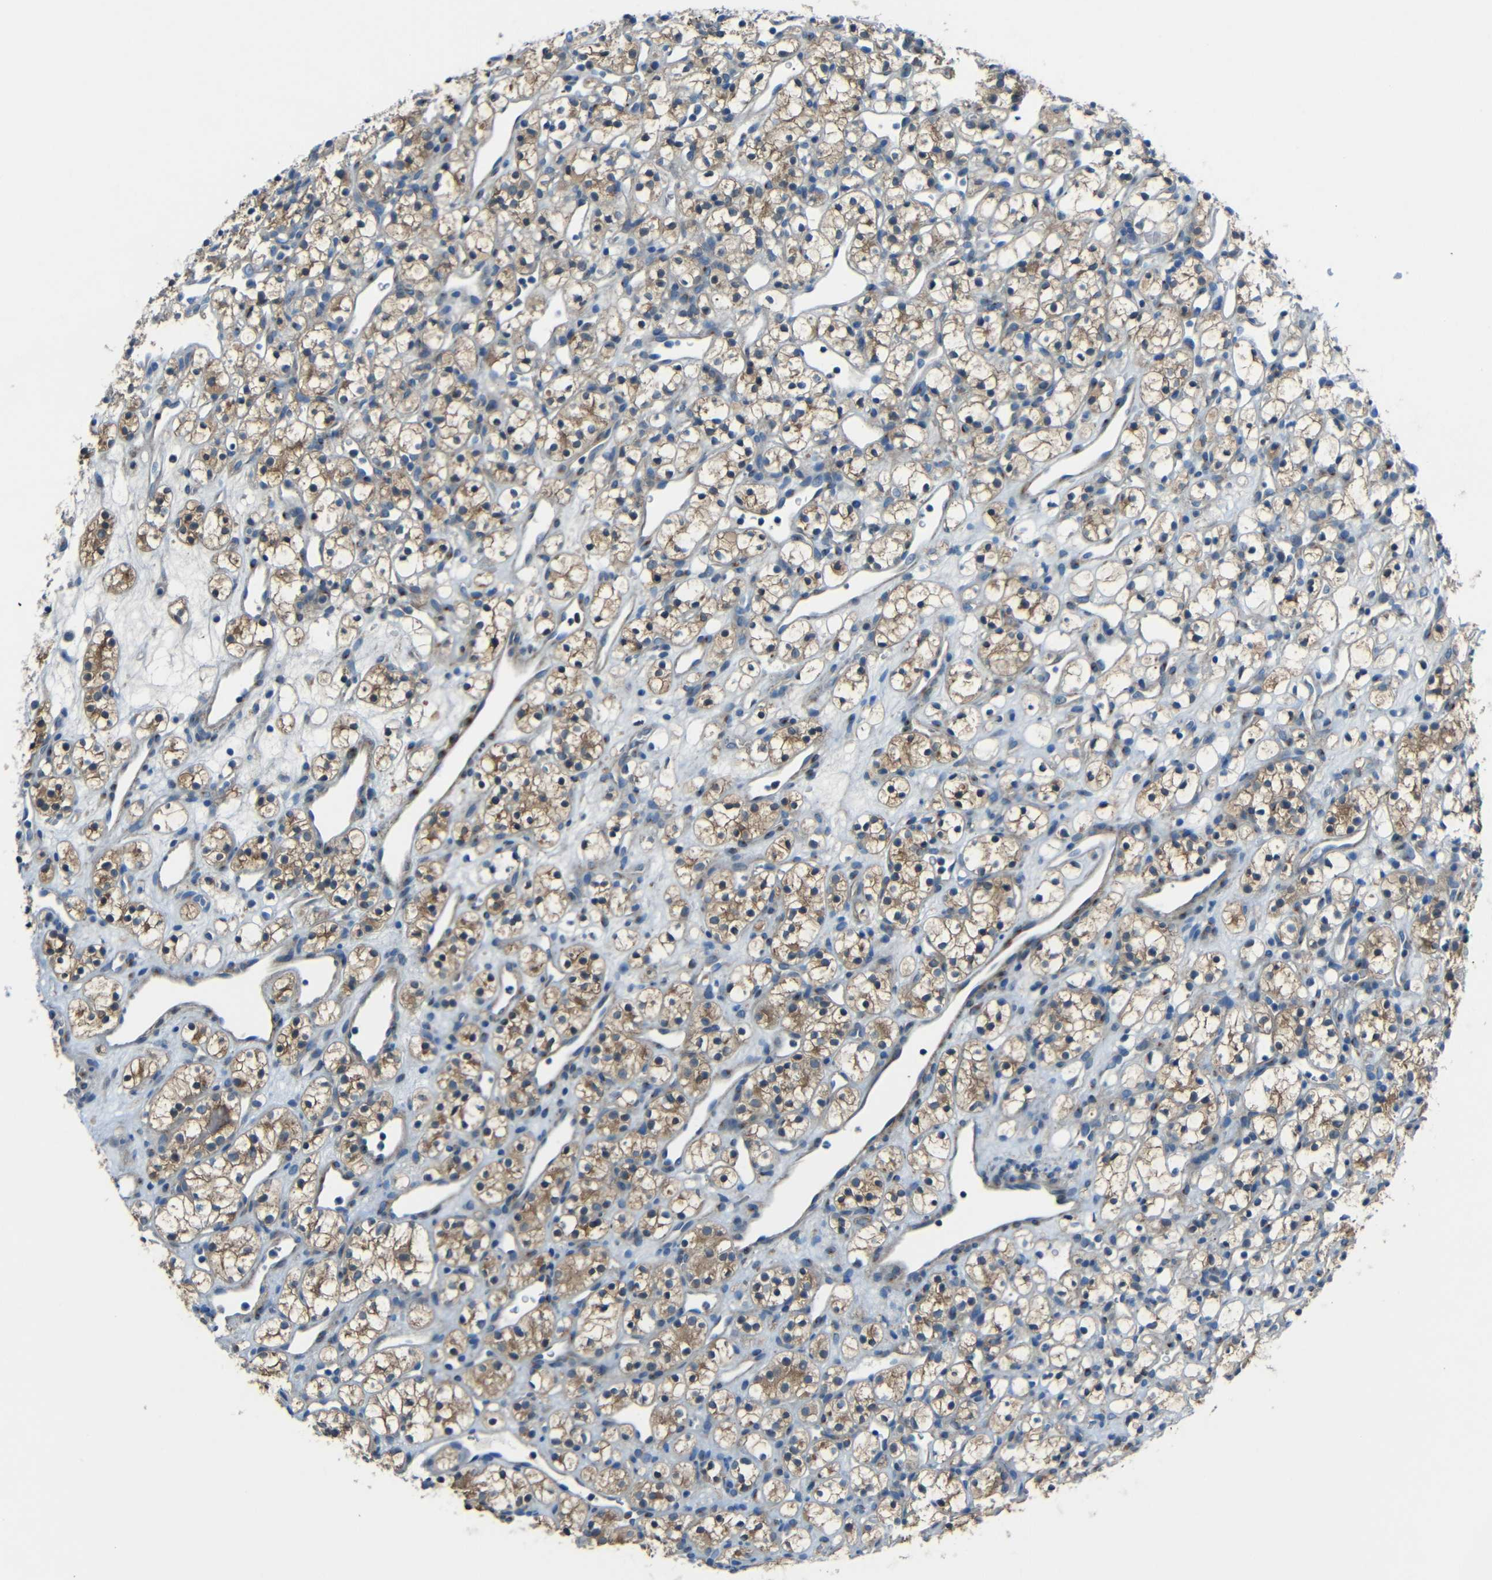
{"staining": {"intensity": "moderate", "quantity": ">75%", "location": "cytoplasmic/membranous"}, "tissue": "renal cancer", "cell_type": "Tumor cells", "image_type": "cancer", "snomed": [{"axis": "morphology", "description": "Adenocarcinoma, NOS"}, {"axis": "topography", "description": "Kidney"}], "caption": "Immunohistochemical staining of human renal cancer (adenocarcinoma) exhibits medium levels of moderate cytoplasmic/membranous positivity in about >75% of tumor cells.", "gene": "CYP26B1", "patient": {"sex": "female", "age": 60}}